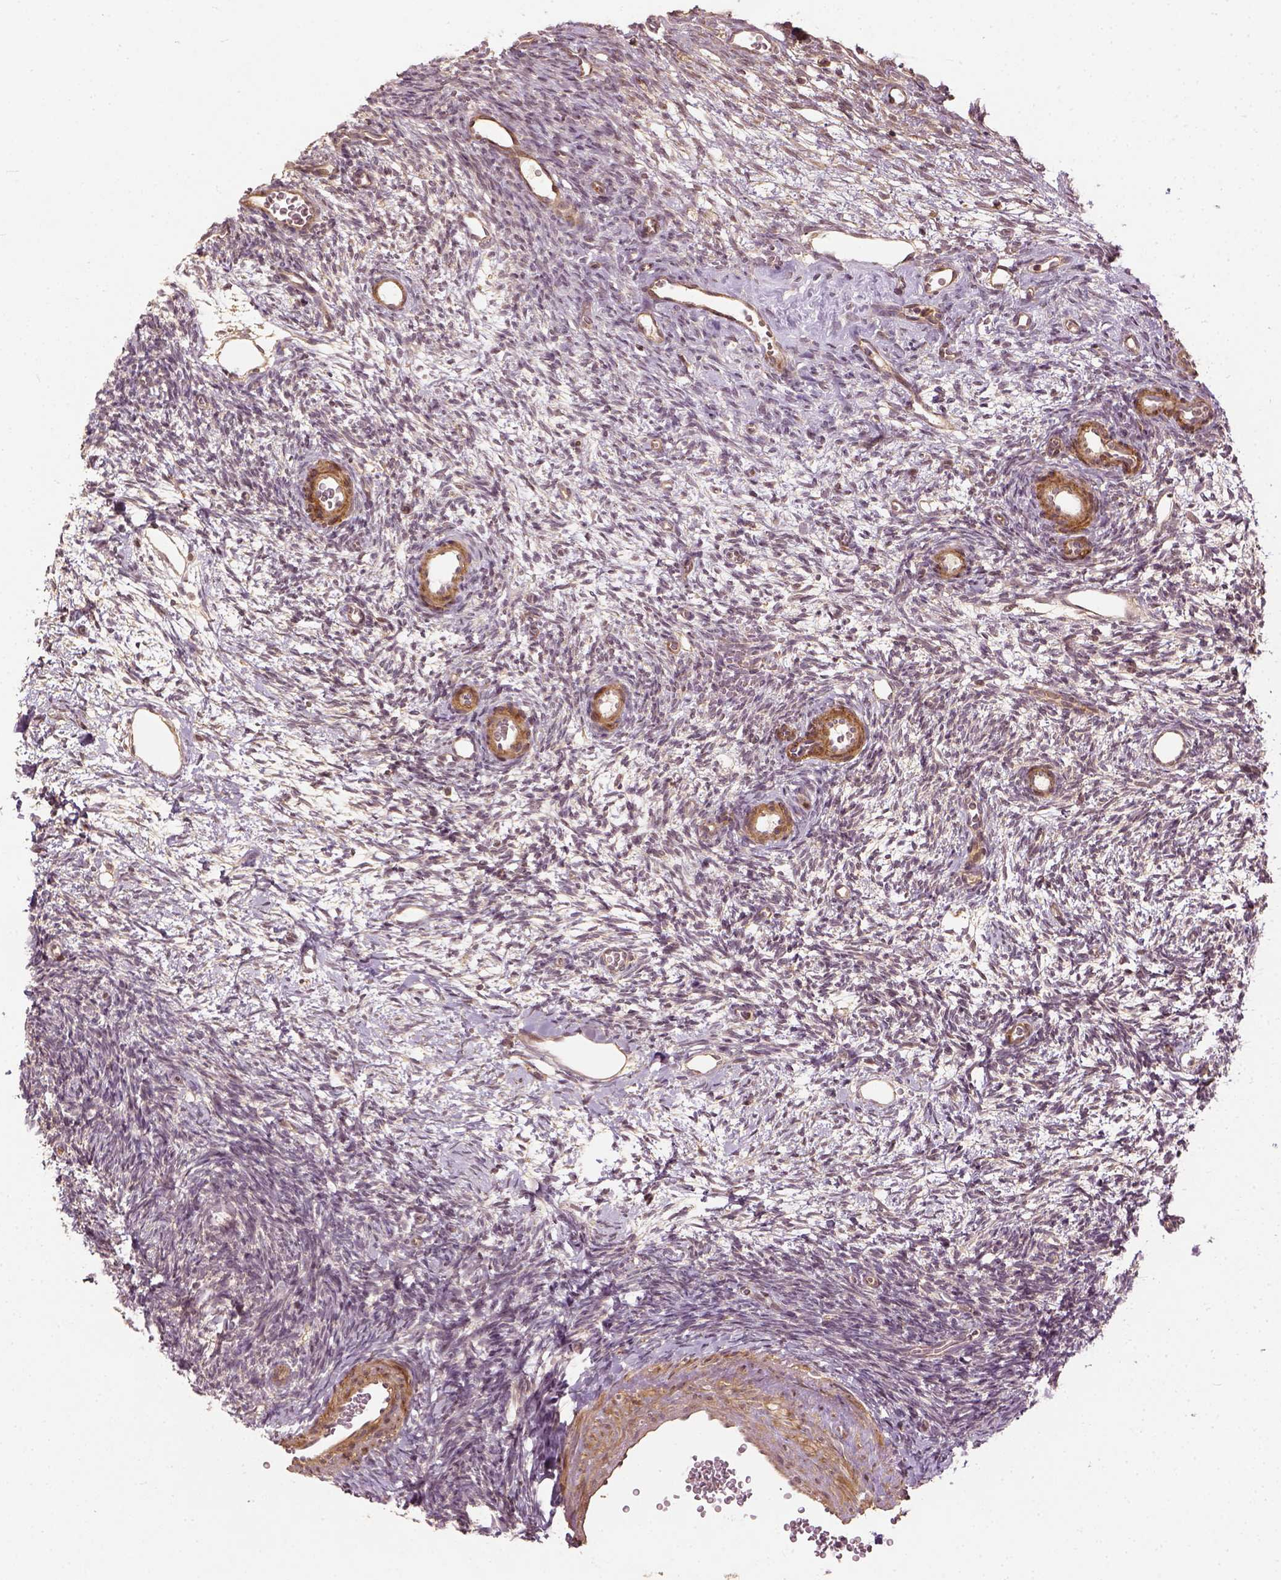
{"staining": {"intensity": "weak", "quantity": "<25%", "location": "cytoplasmic/membranous"}, "tissue": "ovary", "cell_type": "Ovarian stroma cells", "image_type": "normal", "snomed": [{"axis": "morphology", "description": "Normal tissue, NOS"}, {"axis": "topography", "description": "Ovary"}], "caption": "Ovarian stroma cells are negative for brown protein staining in benign ovary. (DAB (3,3'-diaminobenzidine) IHC visualized using brightfield microscopy, high magnification).", "gene": "VEGFA", "patient": {"sex": "female", "age": 34}}